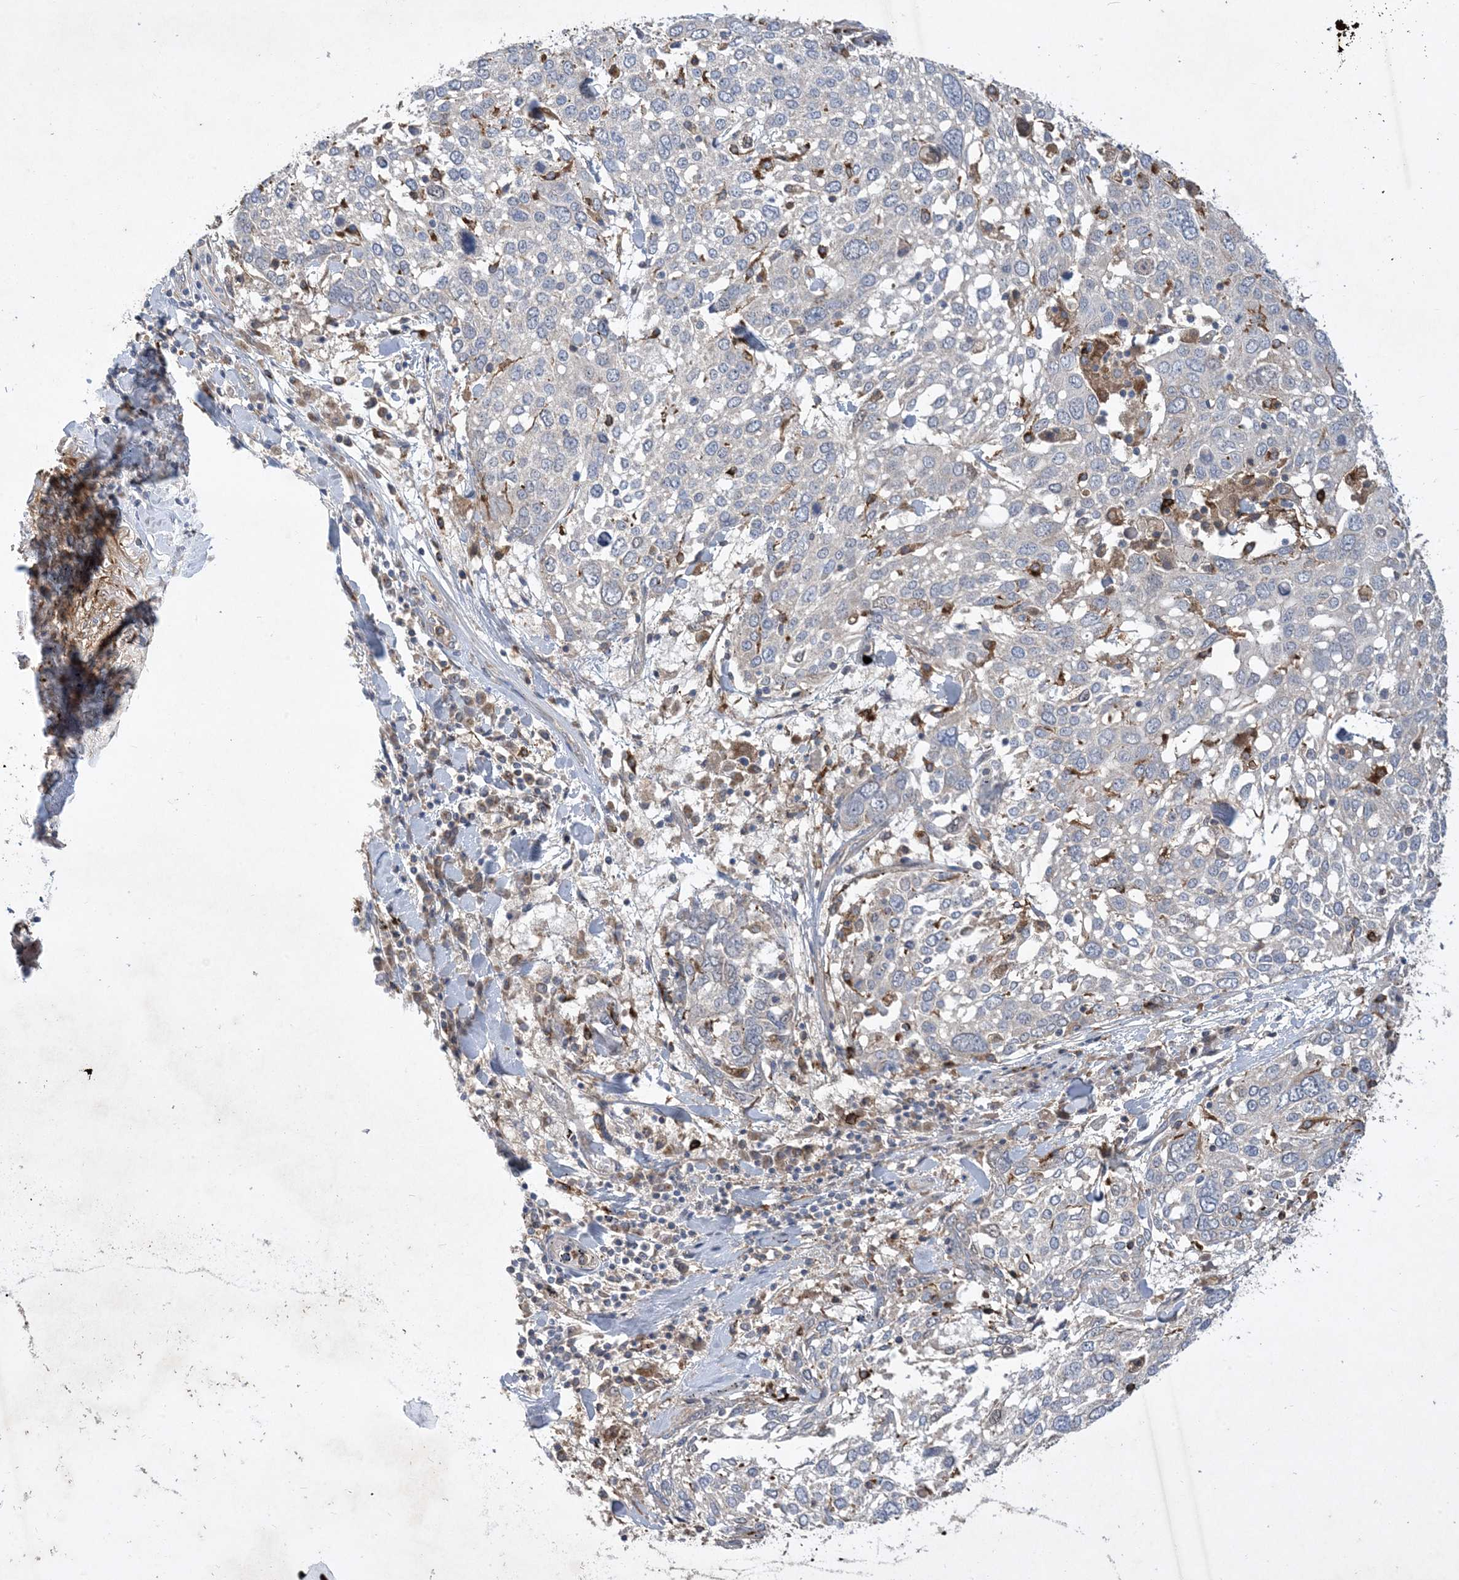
{"staining": {"intensity": "negative", "quantity": "none", "location": "none"}, "tissue": "lung cancer", "cell_type": "Tumor cells", "image_type": "cancer", "snomed": [{"axis": "morphology", "description": "Squamous cell carcinoma, NOS"}, {"axis": "topography", "description": "Lung"}], "caption": "This is a image of IHC staining of lung cancer (squamous cell carcinoma), which shows no staining in tumor cells. (DAB immunohistochemistry with hematoxylin counter stain).", "gene": "MASP2", "patient": {"sex": "male", "age": 65}}